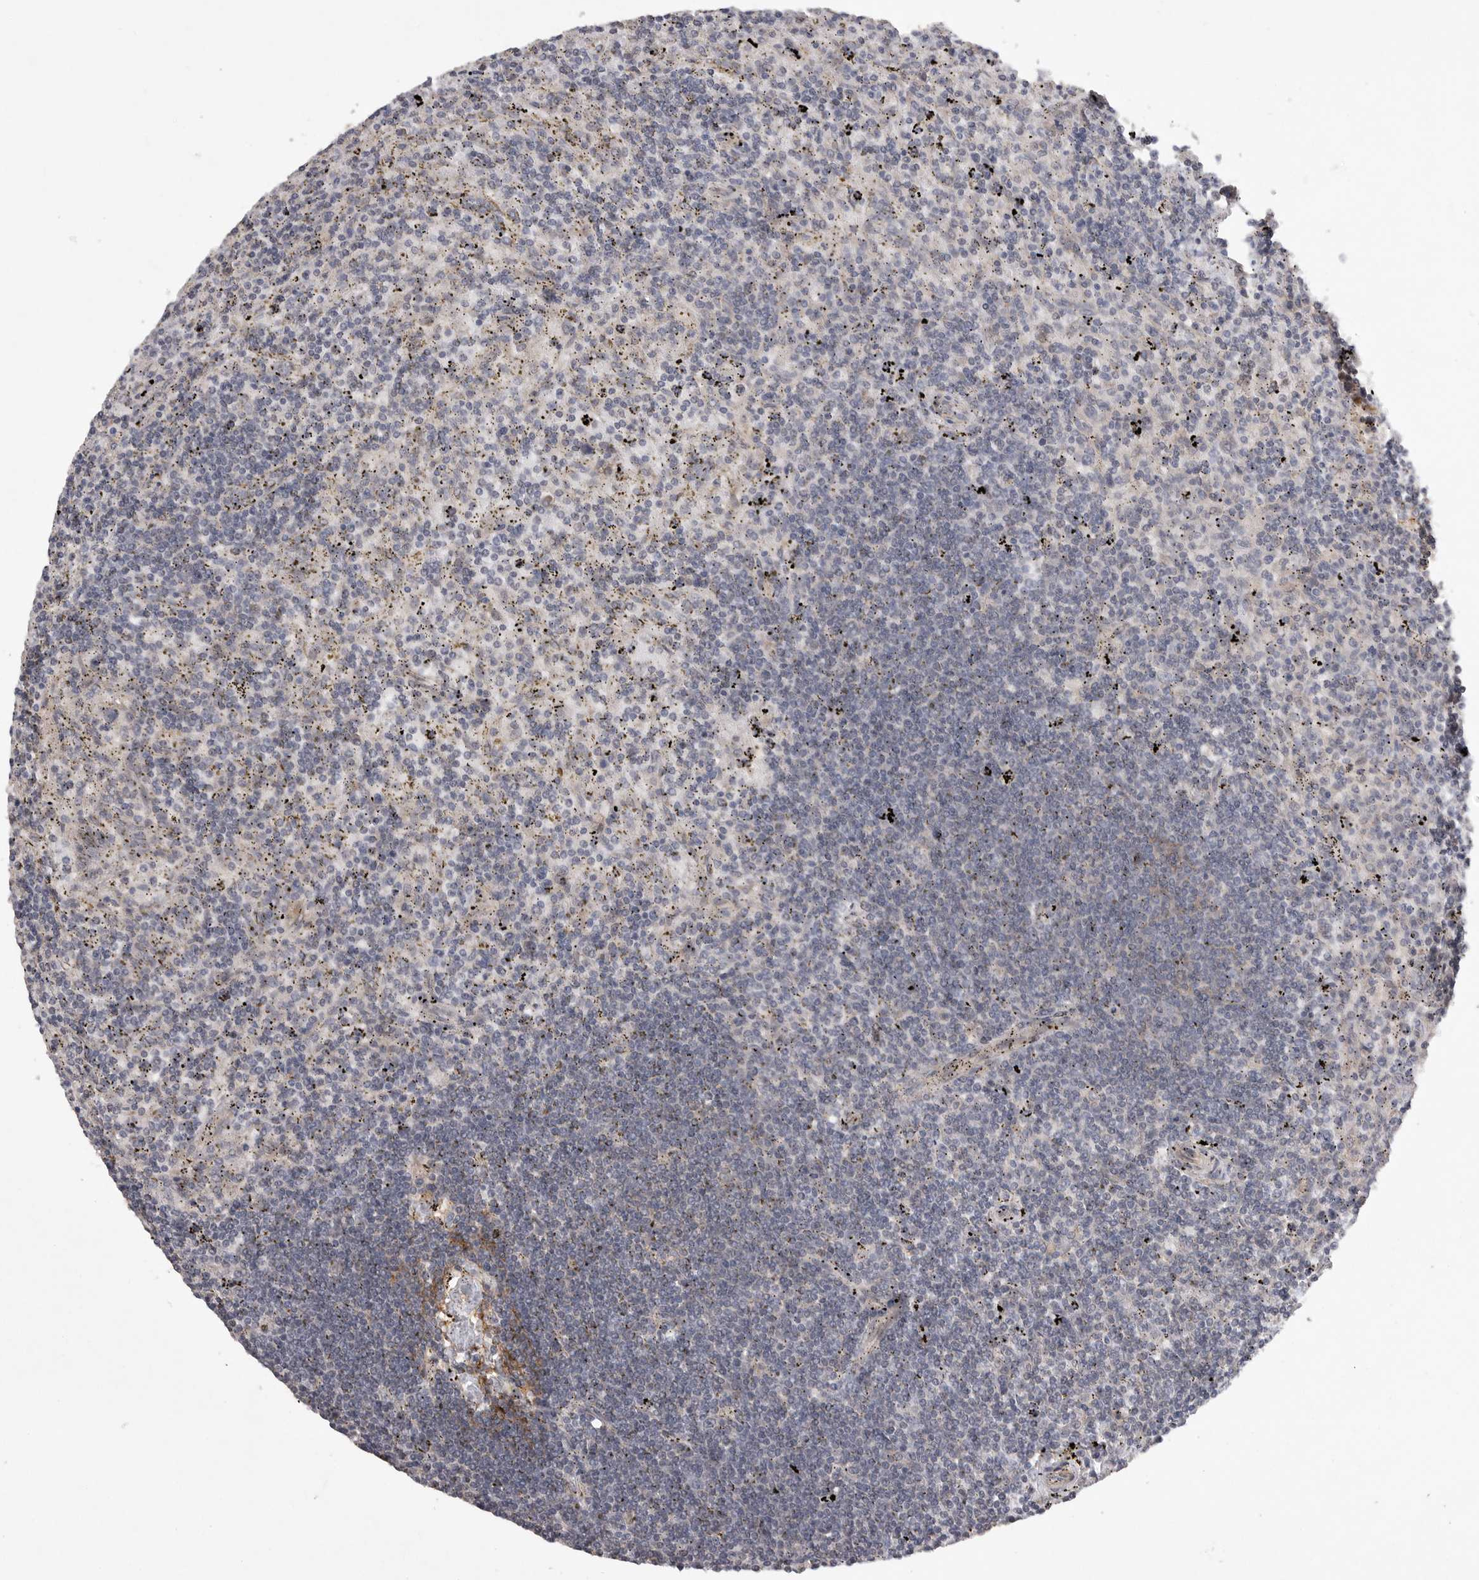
{"staining": {"intensity": "negative", "quantity": "none", "location": "none"}, "tissue": "lymphoma", "cell_type": "Tumor cells", "image_type": "cancer", "snomed": [{"axis": "morphology", "description": "Malignant lymphoma, non-Hodgkin's type, Low grade"}, {"axis": "topography", "description": "Spleen"}], "caption": "Tumor cells show no significant protein expression in malignant lymphoma, non-Hodgkin's type (low-grade).", "gene": "EDEM3", "patient": {"sex": "male", "age": 76}}